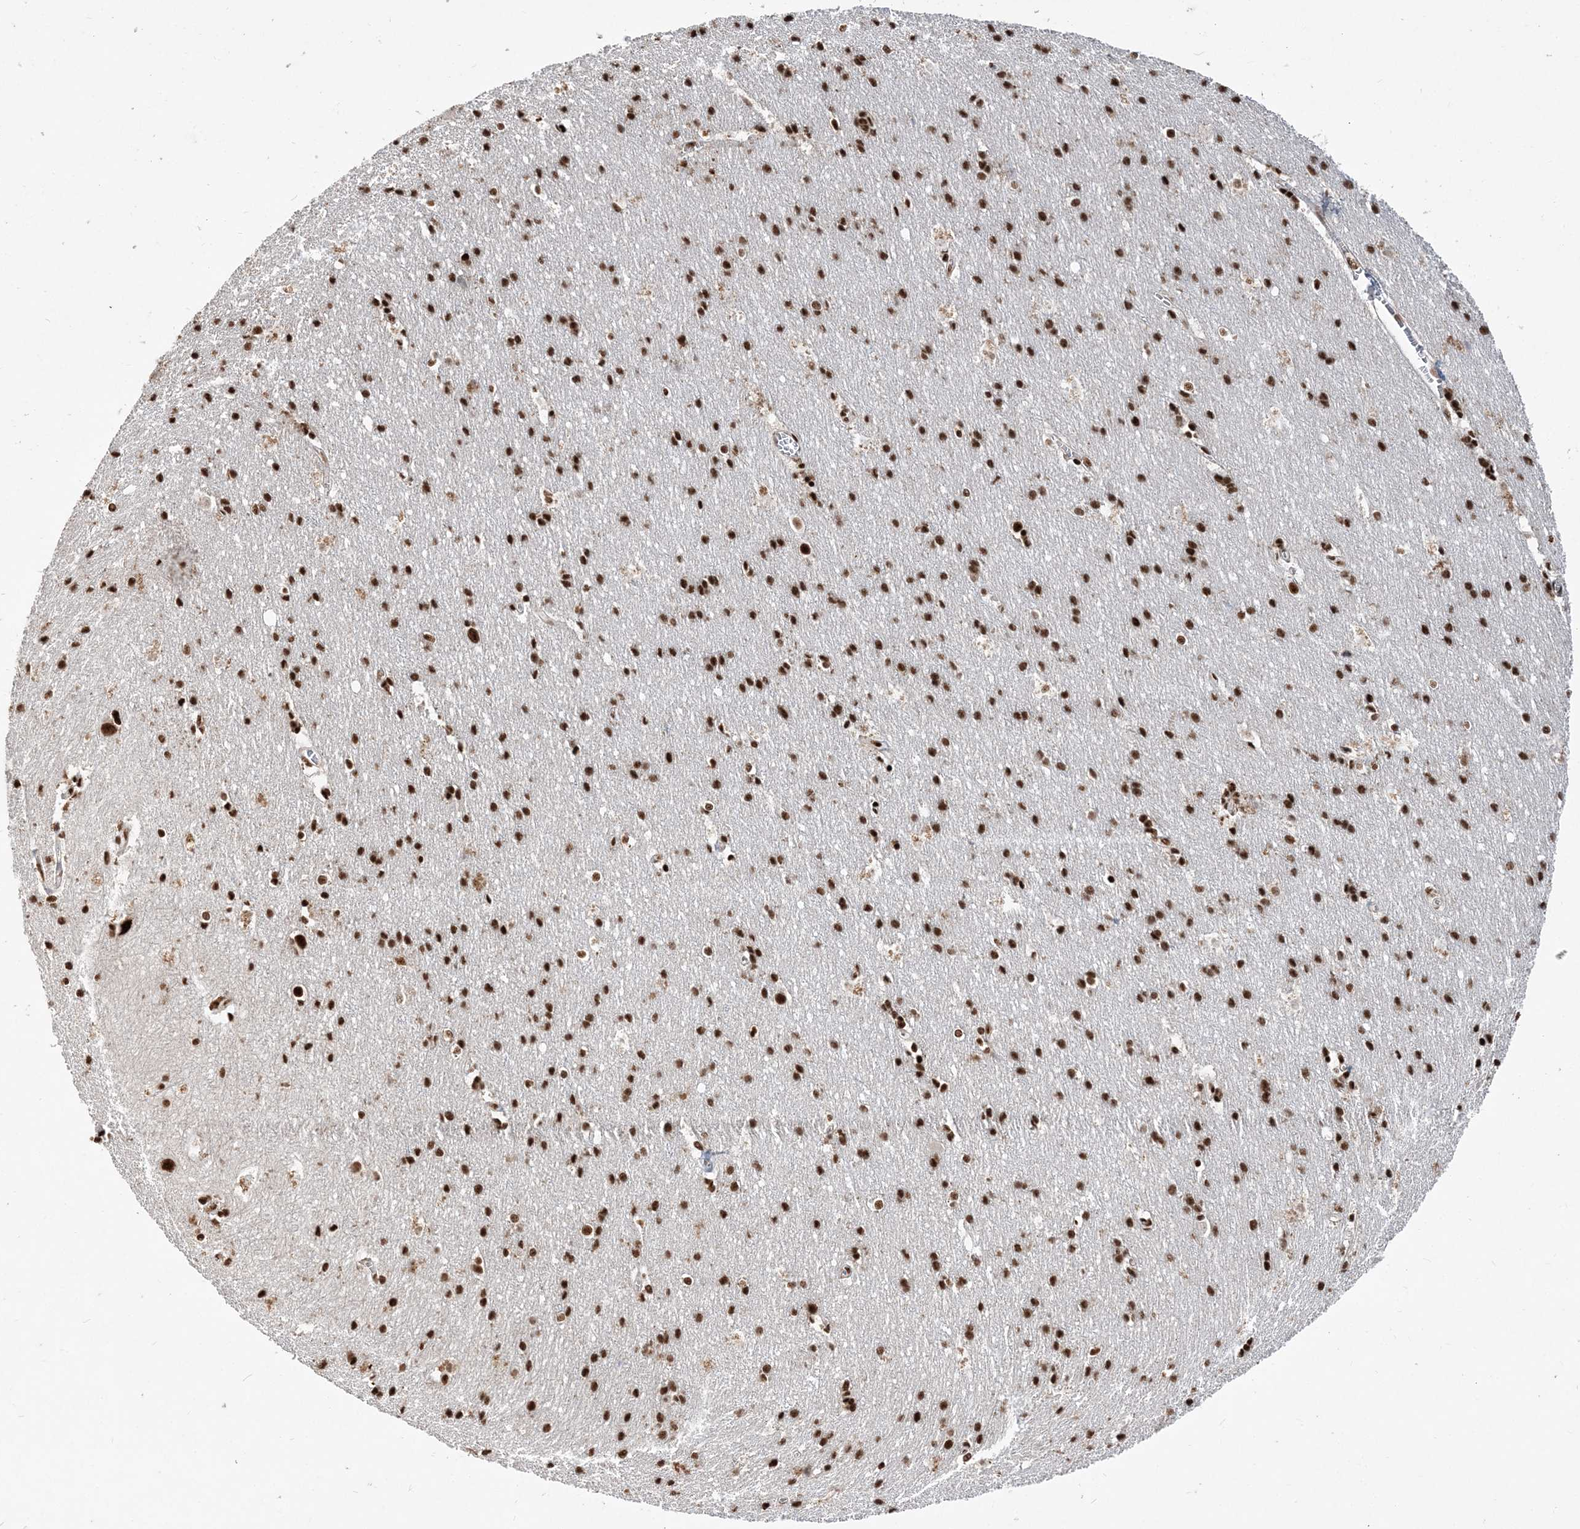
{"staining": {"intensity": "strong", "quantity": ">75%", "location": "nuclear"}, "tissue": "cerebral cortex", "cell_type": "Endothelial cells", "image_type": "normal", "snomed": [{"axis": "morphology", "description": "Normal tissue, NOS"}, {"axis": "topography", "description": "Cerebral cortex"}], "caption": "A brown stain shows strong nuclear expression of a protein in endothelial cells of benign human cerebral cortex.", "gene": "RBM17", "patient": {"sex": "male", "age": 54}}